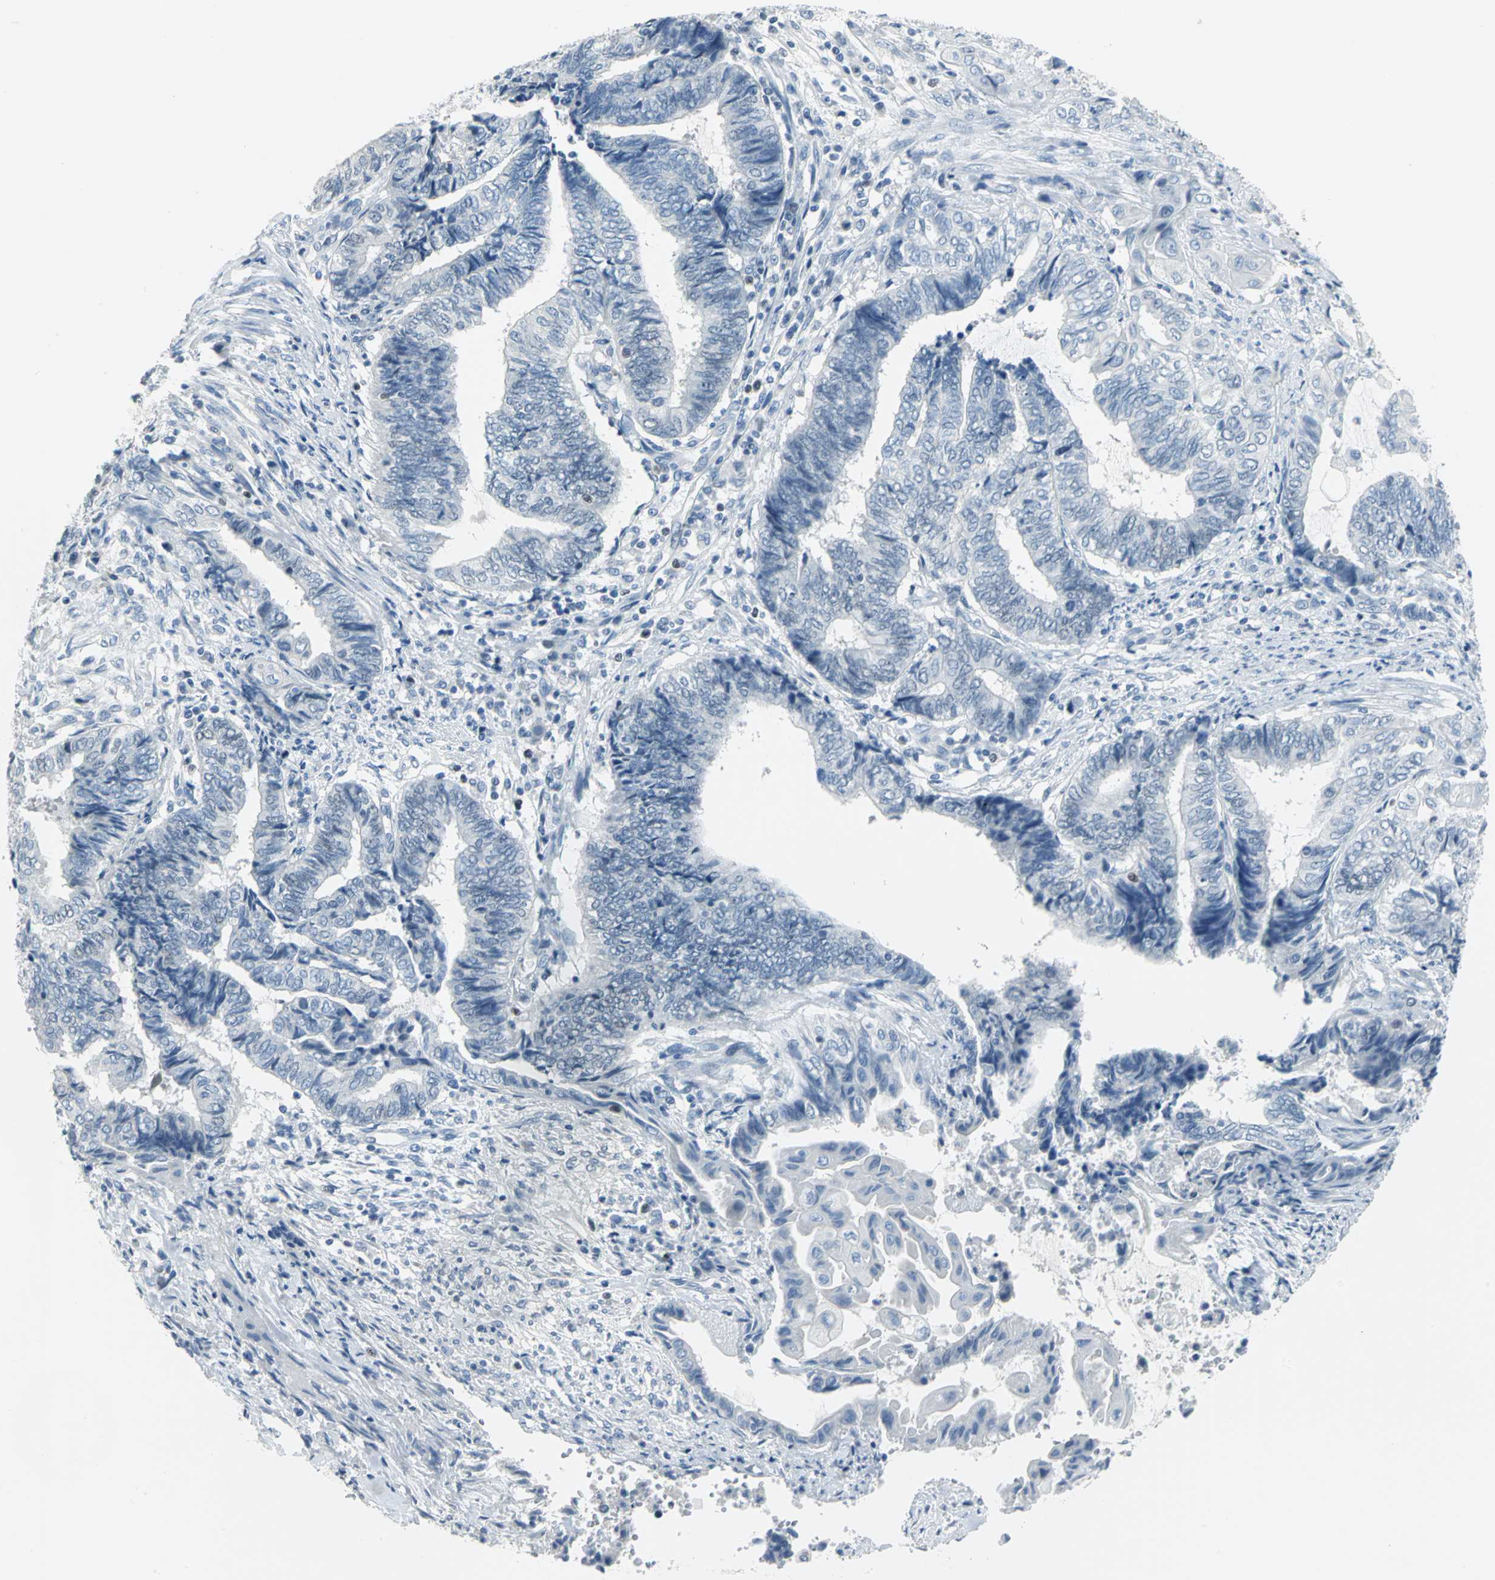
{"staining": {"intensity": "negative", "quantity": "none", "location": "none"}, "tissue": "endometrial cancer", "cell_type": "Tumor cells", "image_type": "cancer", "snomed": [{"axis": "morphology", "description": "Adenocarcinoma, NOS"}, {"axis": "topography", "description": "Uterus"}, {"axis": "topography", "description": "Endometrium"}], "caption": "This is an immunohistochemistry (IHC) micrograph of human endometrial cancer (adenocarcinoma). There is no staining in tumor cells.", "gene": "MCM3", "patient": {"sex": "female", "age": 70}}